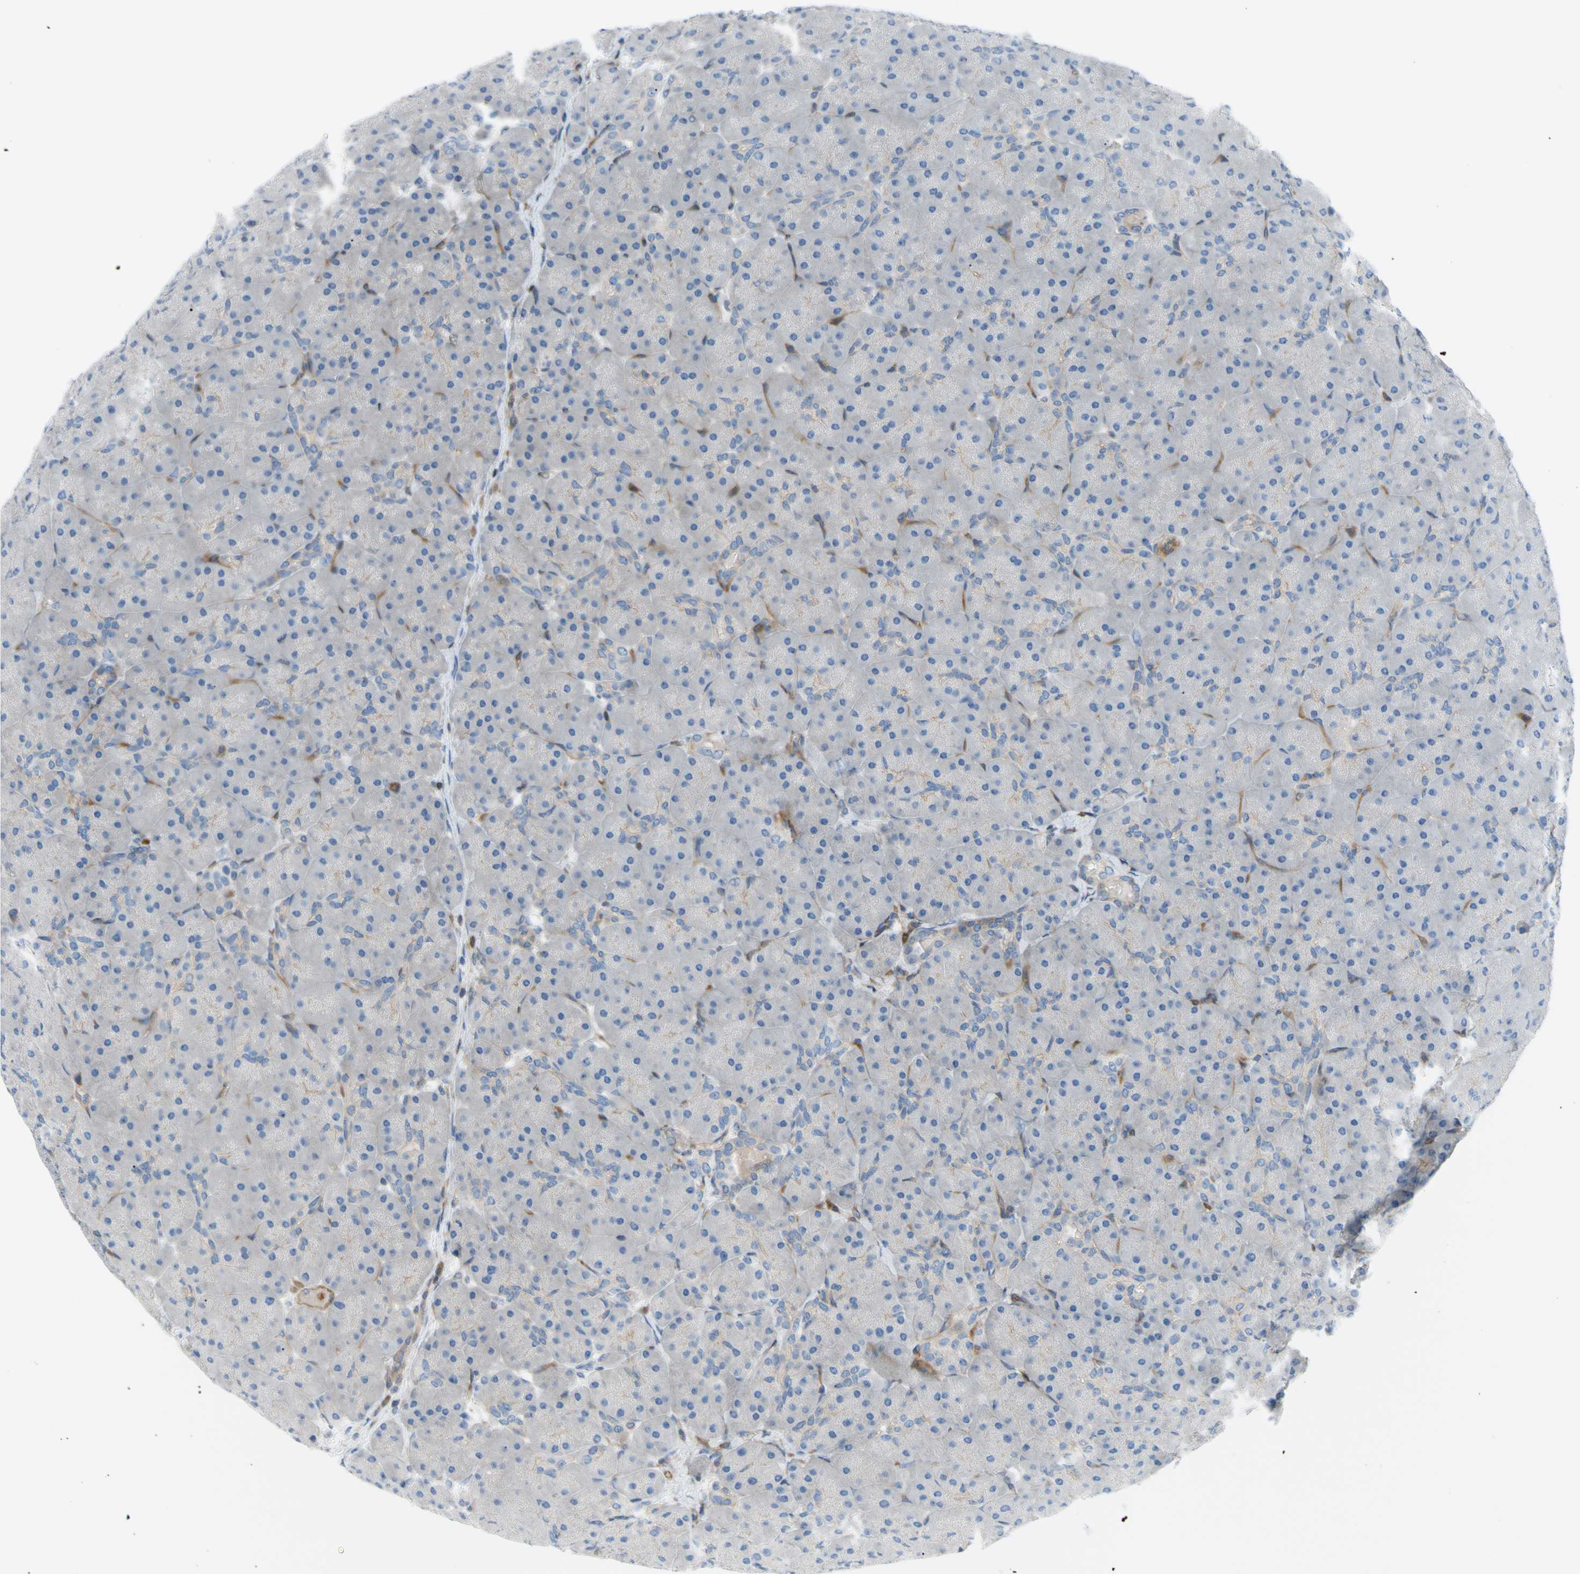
{"staining": {"intensity": "negative", "quantity": "none", "location": "none"}, "tissue": "pancreas", "cell_type": "Exocrine glandular cells", "image_type": "normal", "snomed": [{"axis": "morphology", "description": "Normal tissue, NOS"}, {"axis": "topography", "description": "Pancreas"}], "caption": "Unremarkable pancreas was stained to show a protein in brown. There is no significant staining in exocrine glandular cells.", "gene": "PAK2", "patient": {"sex": "male", "age": 66}}